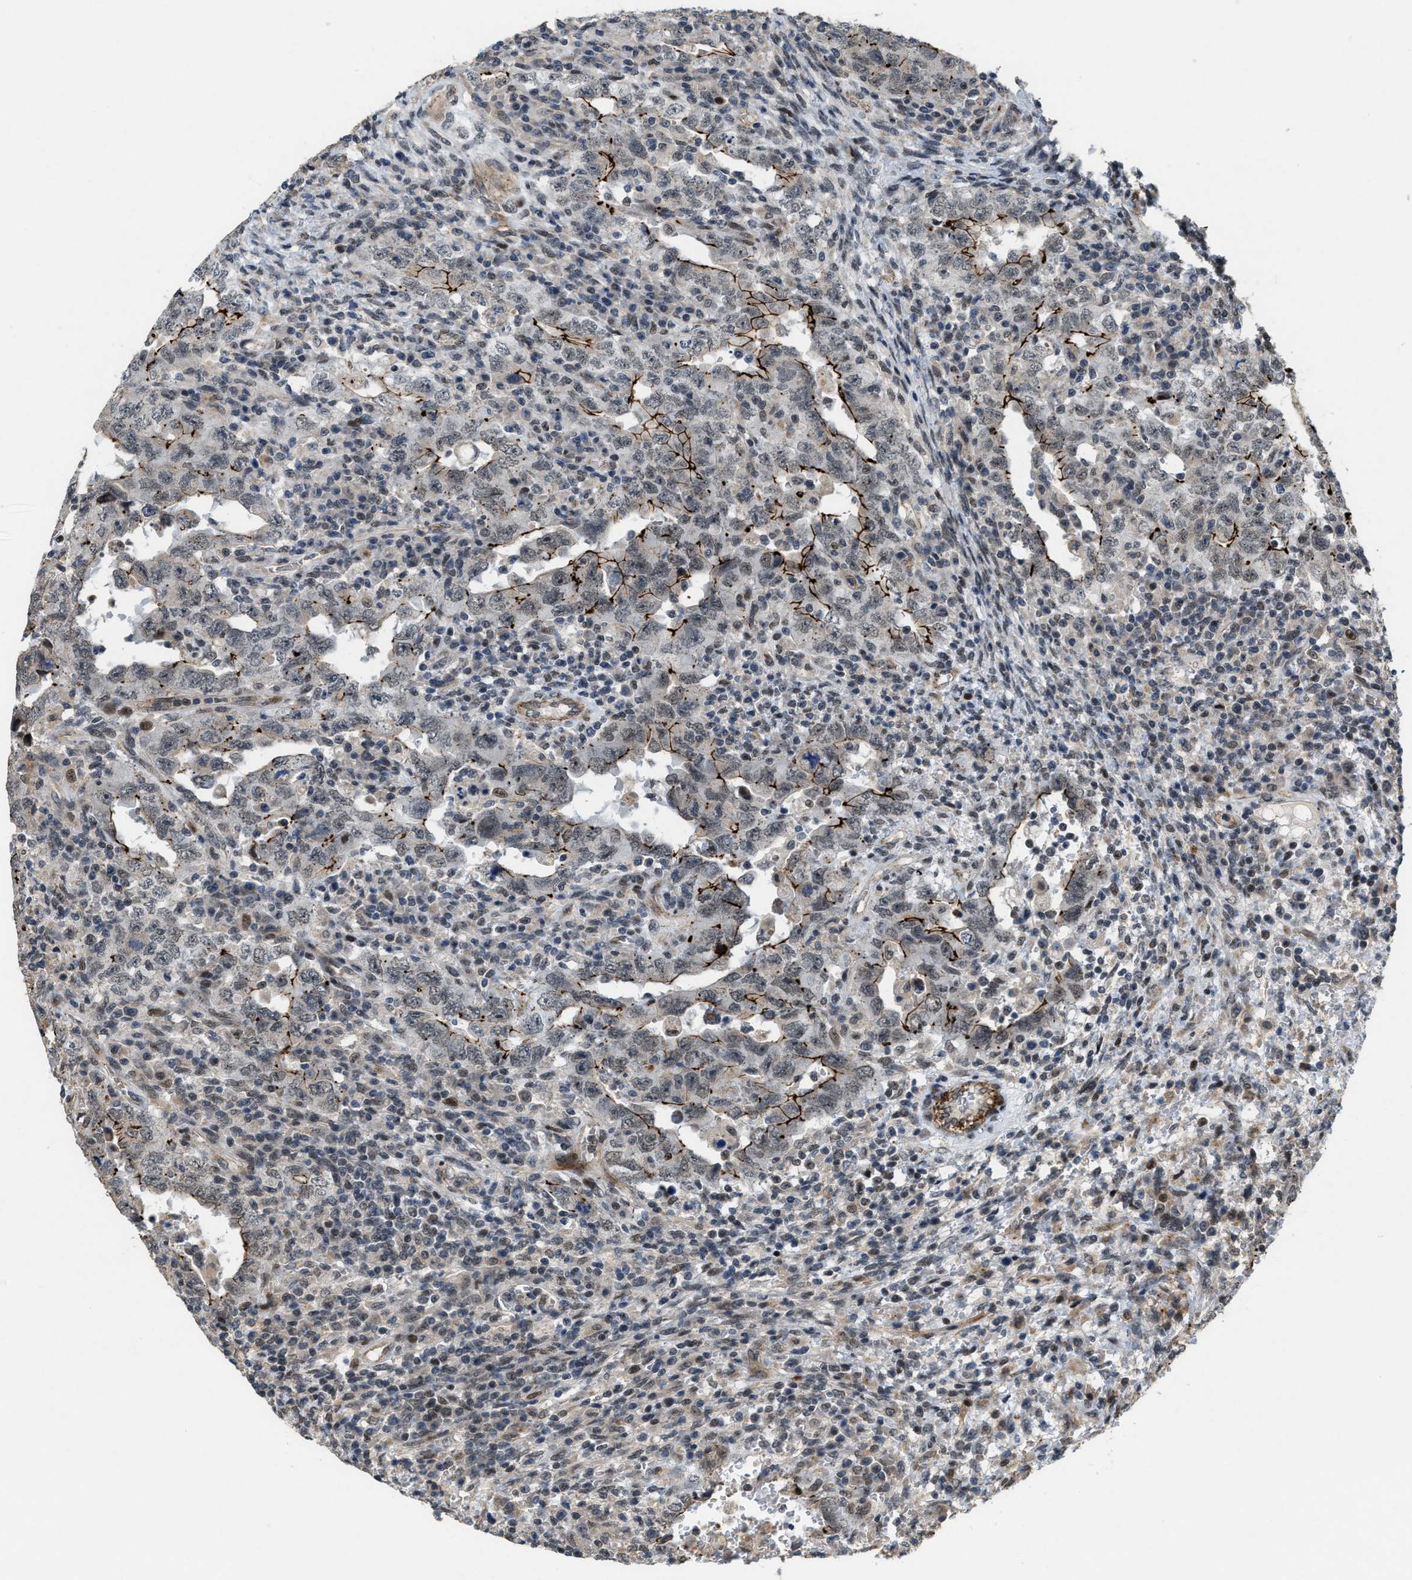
{"staining": {"intensity": "strong", "quantity": "<25%", "location": "cytoplasmic/membranous"}, "tissue": "testis cancer", "cell_type": "Tumor cells", "image_type": "cancer", "snomed": [{"axis": "morphology", "description": "Carcinoma, Embryonal, NOS"}, {"axis": "topography", "description": "Testis"}], "caption": "Protein staining shows strong cytoplasmic/membranous staining in about <25% of tumor cells in testis embryonal carcinoma.", "gene": "DPF2", "patient": {"sex": "male", "age": 26}}